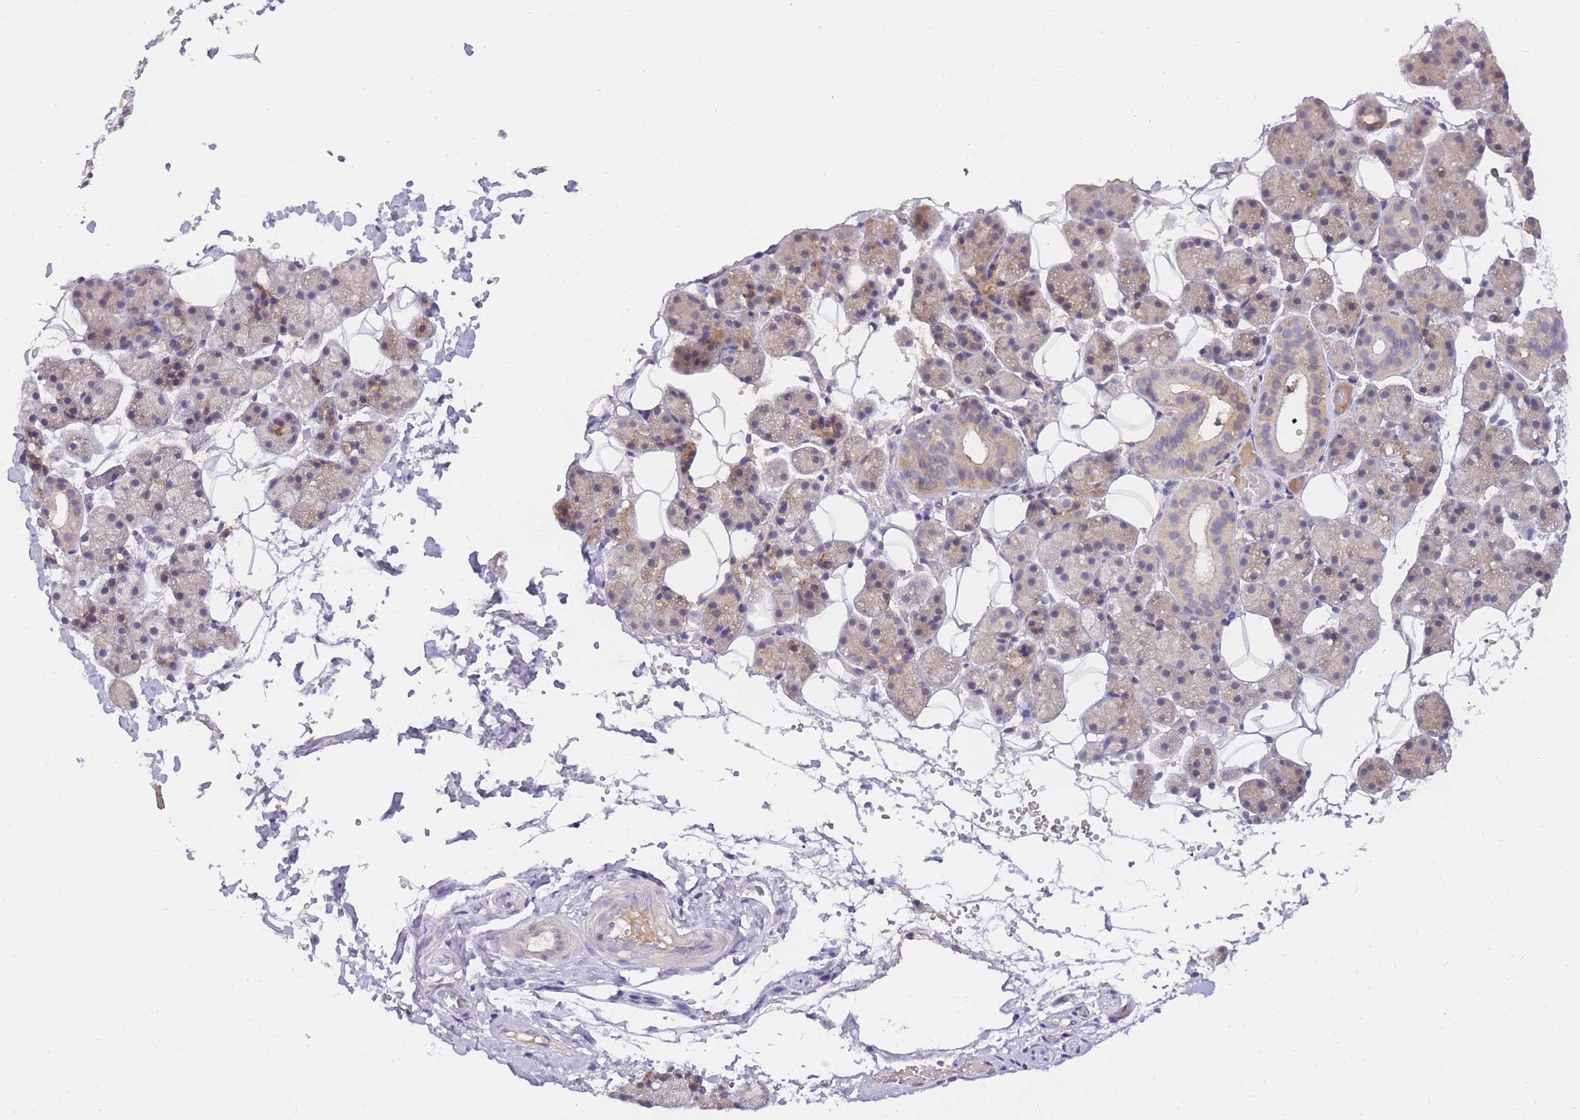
{"staining": {"intensity": "moderate", "quantity": "<25%", "location": "cytoplasmic/membranous"}, "tissue": "salivary gland", "cell_type": "Glandular cells", "image_type": "normal", "snomed": [{"axis": "morphology", "description": "Normal tissue, NOS"}, {"axis": "topography", "description": "Salivary gland"}], "caption": "IHC photomicrograph of unremarkable salivary gland stained for a protein (brown), which reveals low levels of moderate cytoplasmic/membranous positivity in about <25% of glandular cells.", "gene": "ZNF577", "patient": {"sex": "female", "age": 33}}